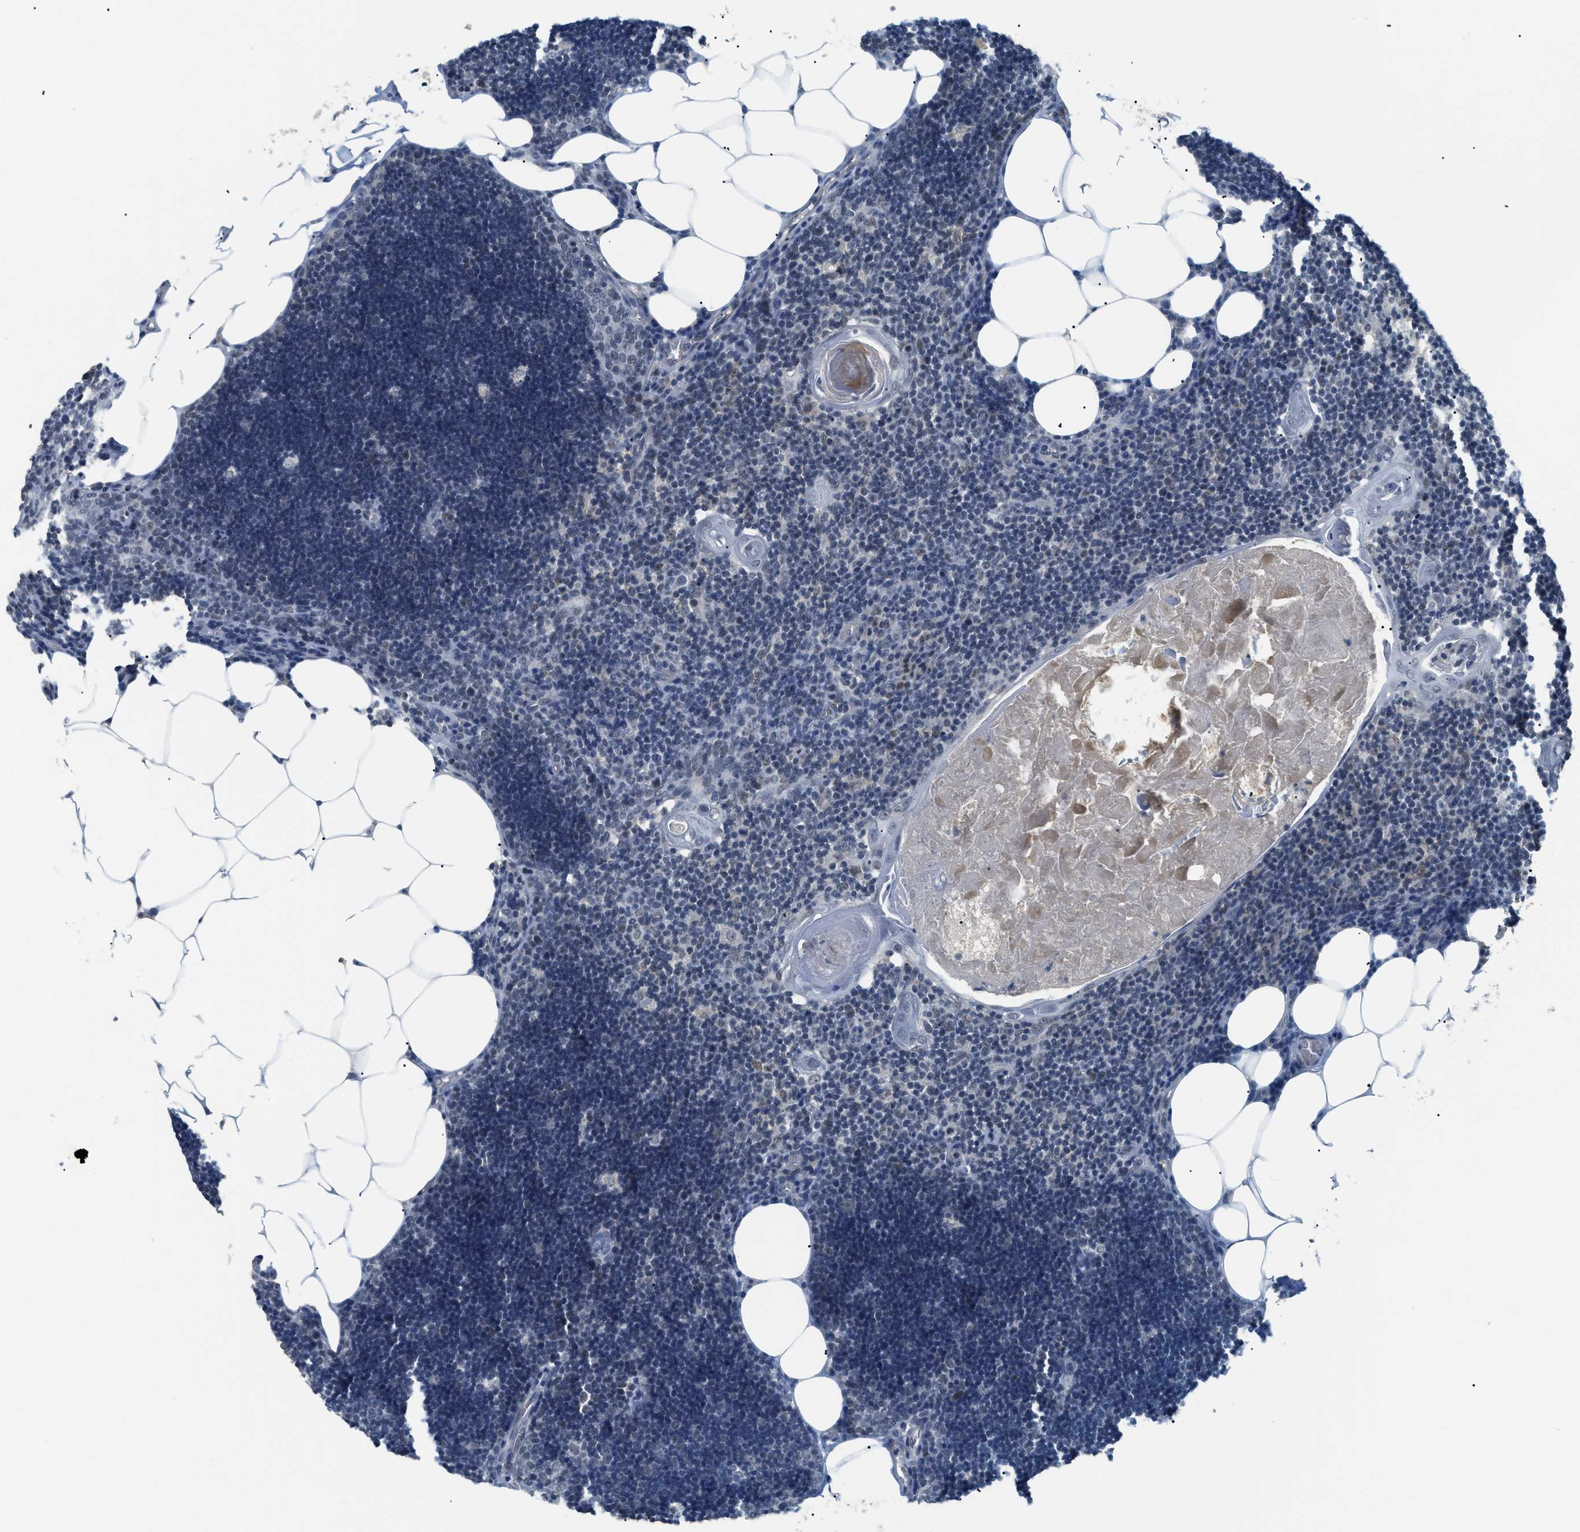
{"staining": {"intensity": "negative", "quantity": "none", "location": "none"}, "tissue": "lymph node", "cell_type": "Germinal center cells", "image_type": "normal", "snomed": [{"axis": "morphology", "description": "Normal tissue, NOS"}, {"axis": "topography", "description": "Lymph node"}], "caption": "A high-resolution image shows IHC staining of benign lymph node, which shows no significant expression in germinal center cells.", "gene": "MZF1", "patient": {"sex": "male", "age": 33}}